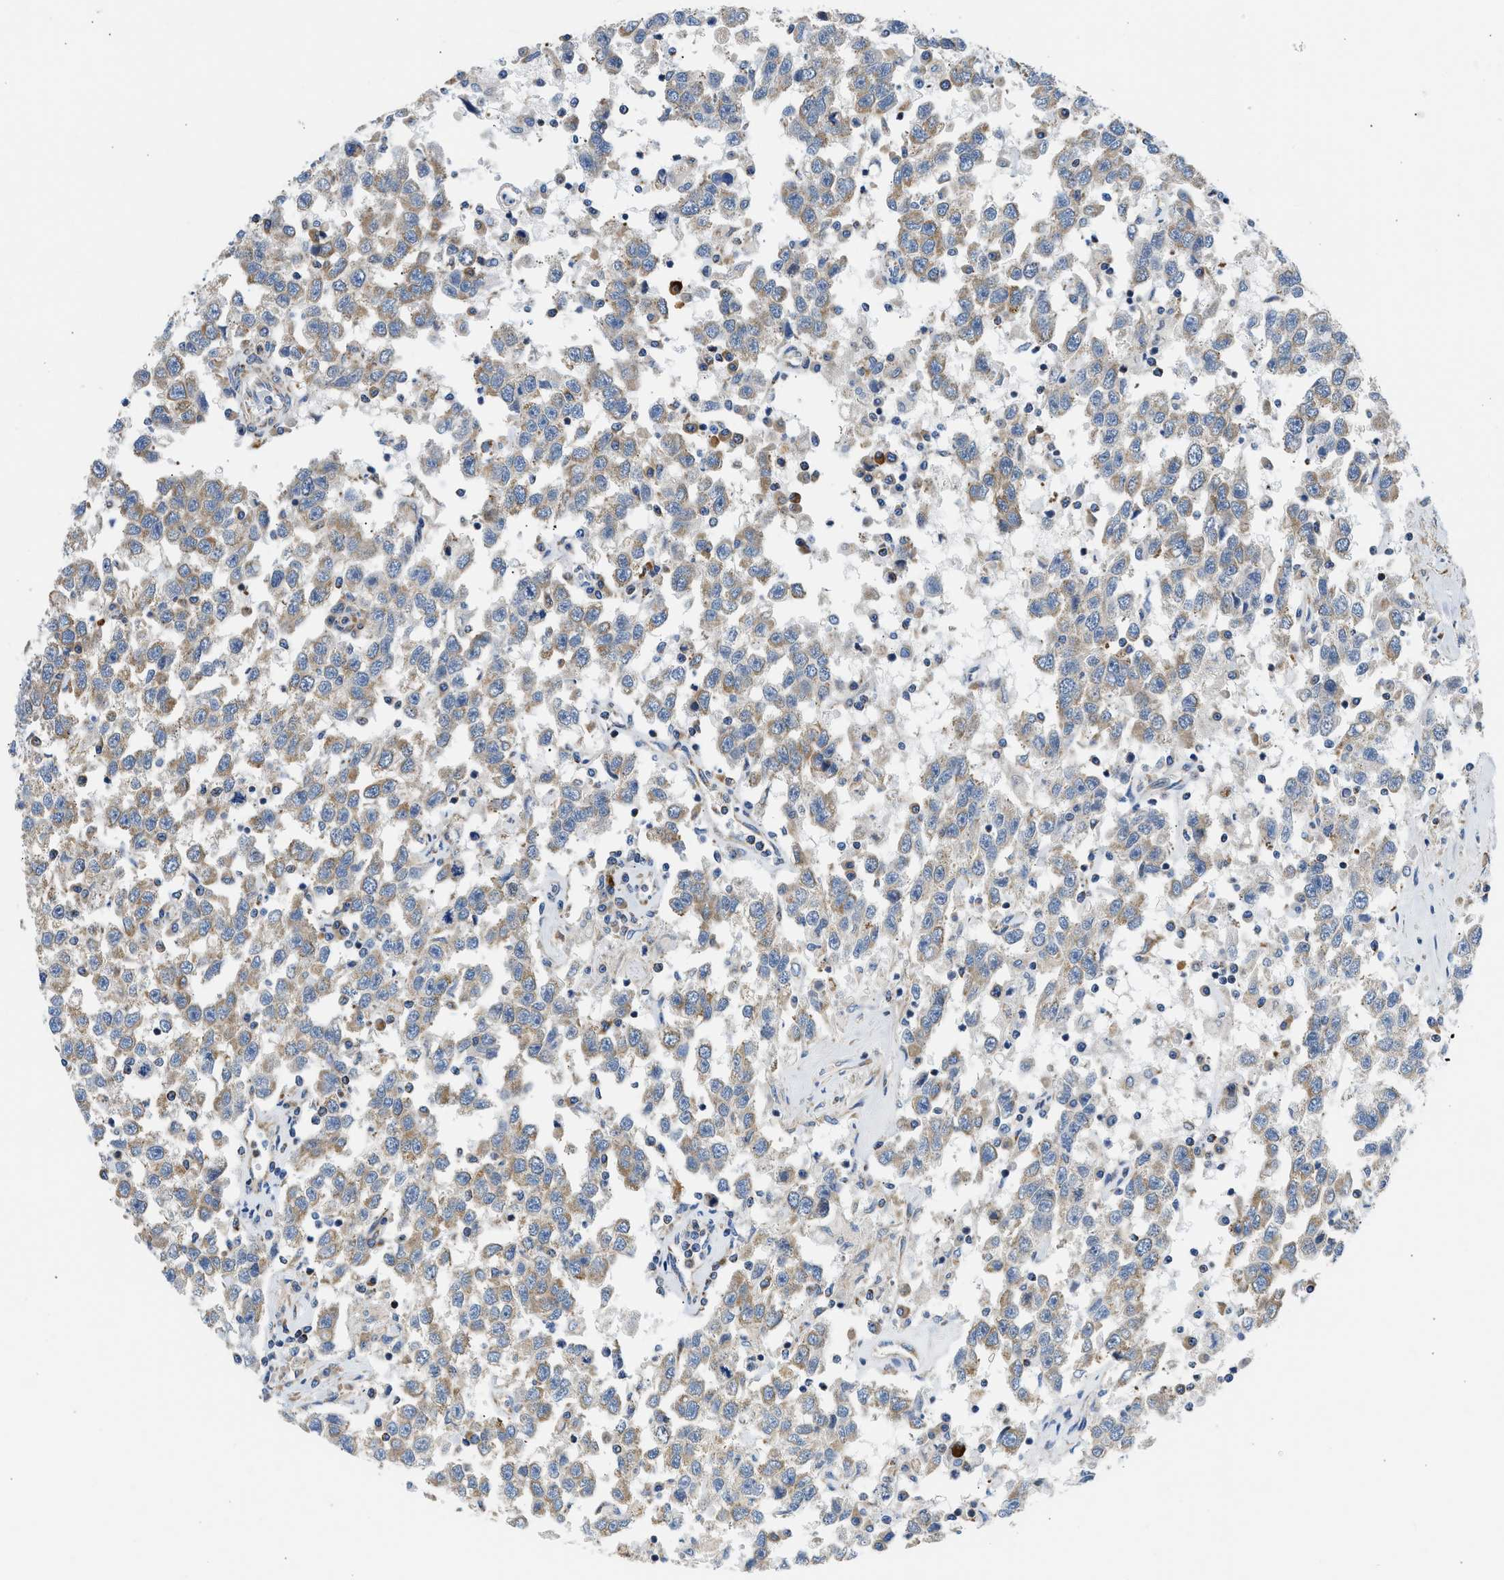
{"staining": {"intensity": "moderate", "quantity": ">75%", "location": "cytoplasmic/membranous"}, "tissue": "testis cancer", "cell_type": "Tumor cells", "image_type": "cancer", "snomed": [{"axis": "morphology", "description": "Seminoma, NOS"}, {"axis": "topography", "description": "Testis"}], "caption": "The photomicrograph displays staining of seminoma (testis), revealing moderate cytoplasmic/membranous protein staining (brown color) within tumor cells.", "gene": "CAMKK2", "patient": {"sex": "male", "age": 41}}